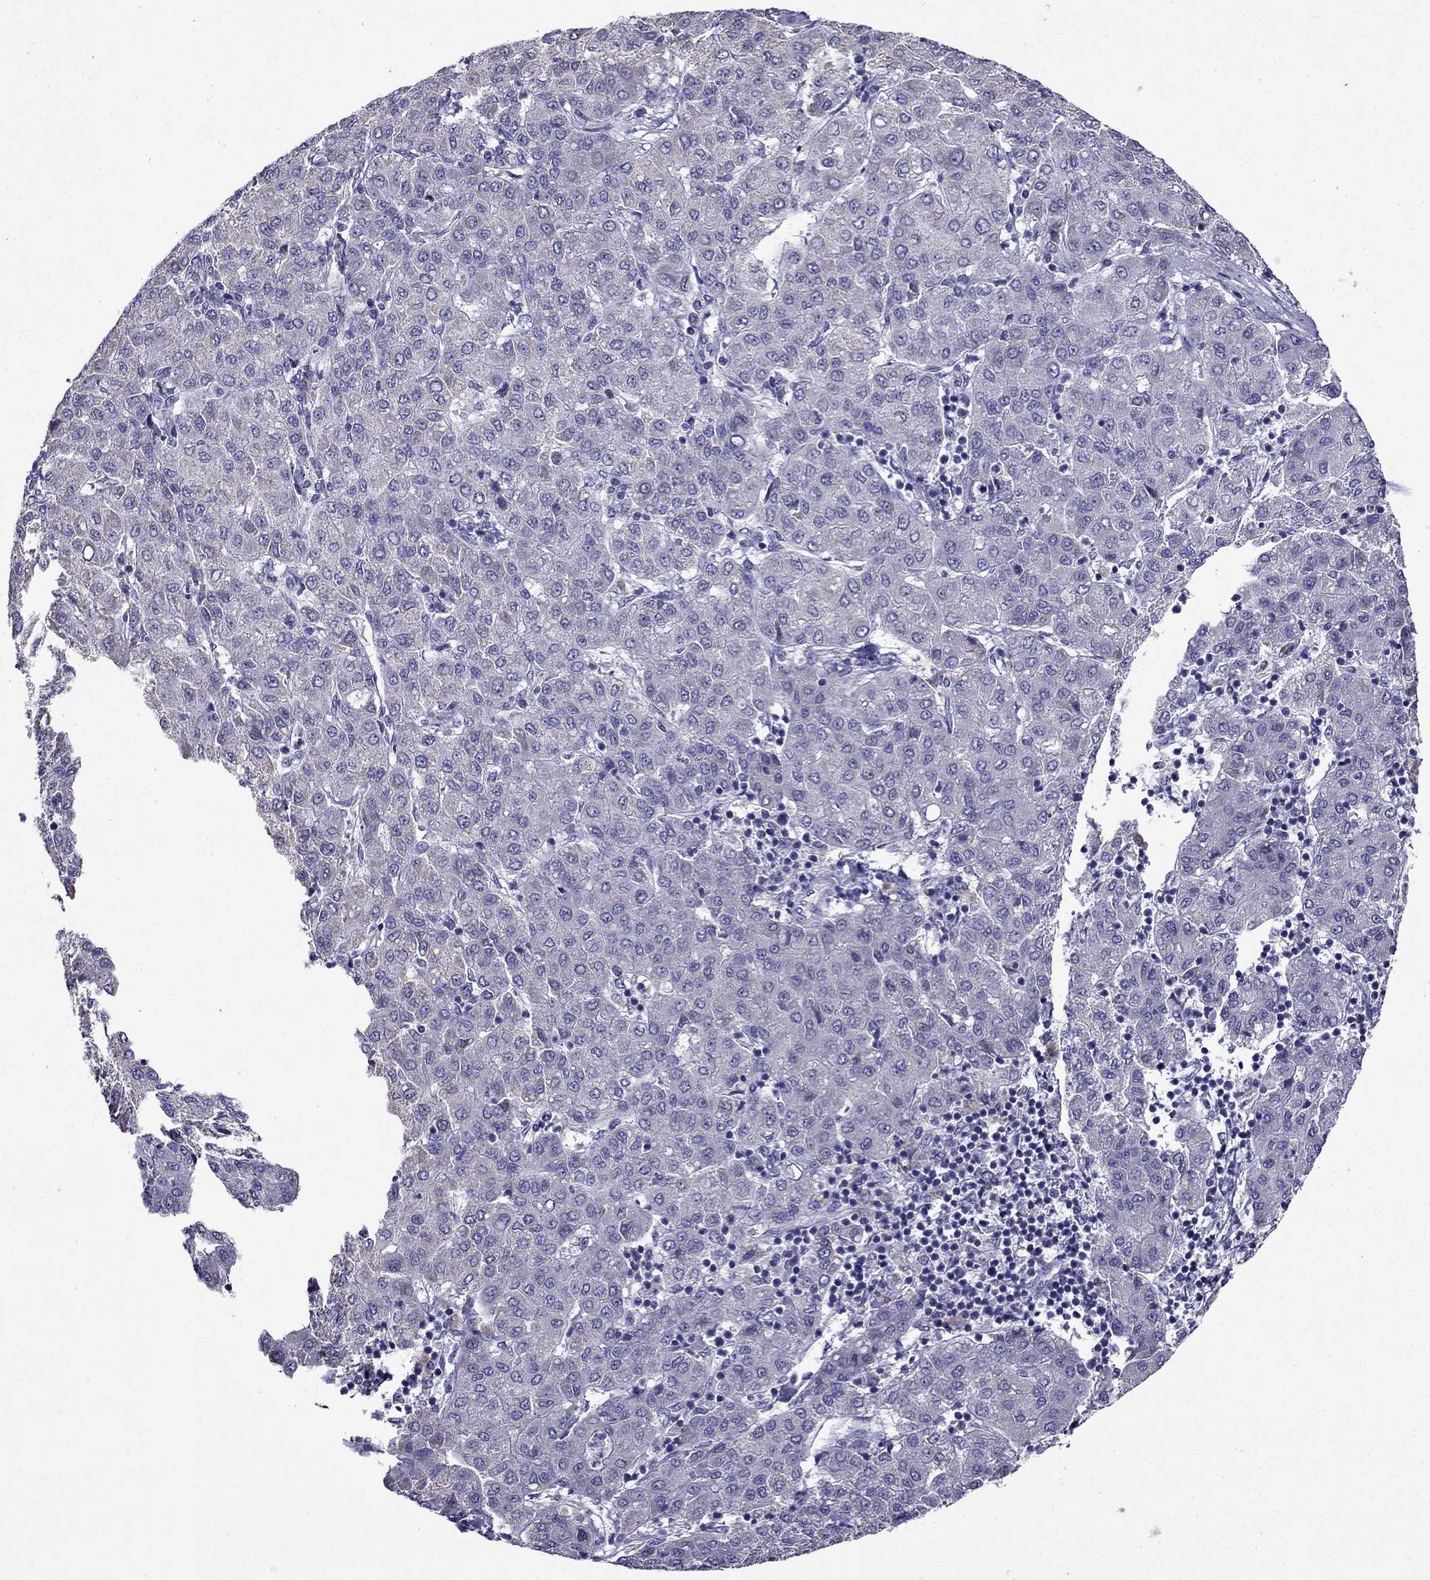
{"staining": {"intensity": "weak", "quantity": "<25%", "location": "cytoplasmic/membranous"}, "tissue": "liver cancer", "cell_type": "Tumor cells", "image_type": "cancer", "snomed": [{"axis": "morphology", "description": "Carcinoma, Hepatocellular, NOS"}, {"axis": "topography", "description": "Liver"}], "caption": "The photomicrograph demonstrates no significant positivity in tumor cells of liver cancer (hepatocellular carcinoma).", "gene": "DSC1", "patient": {"sex": "male", "age": 65}}